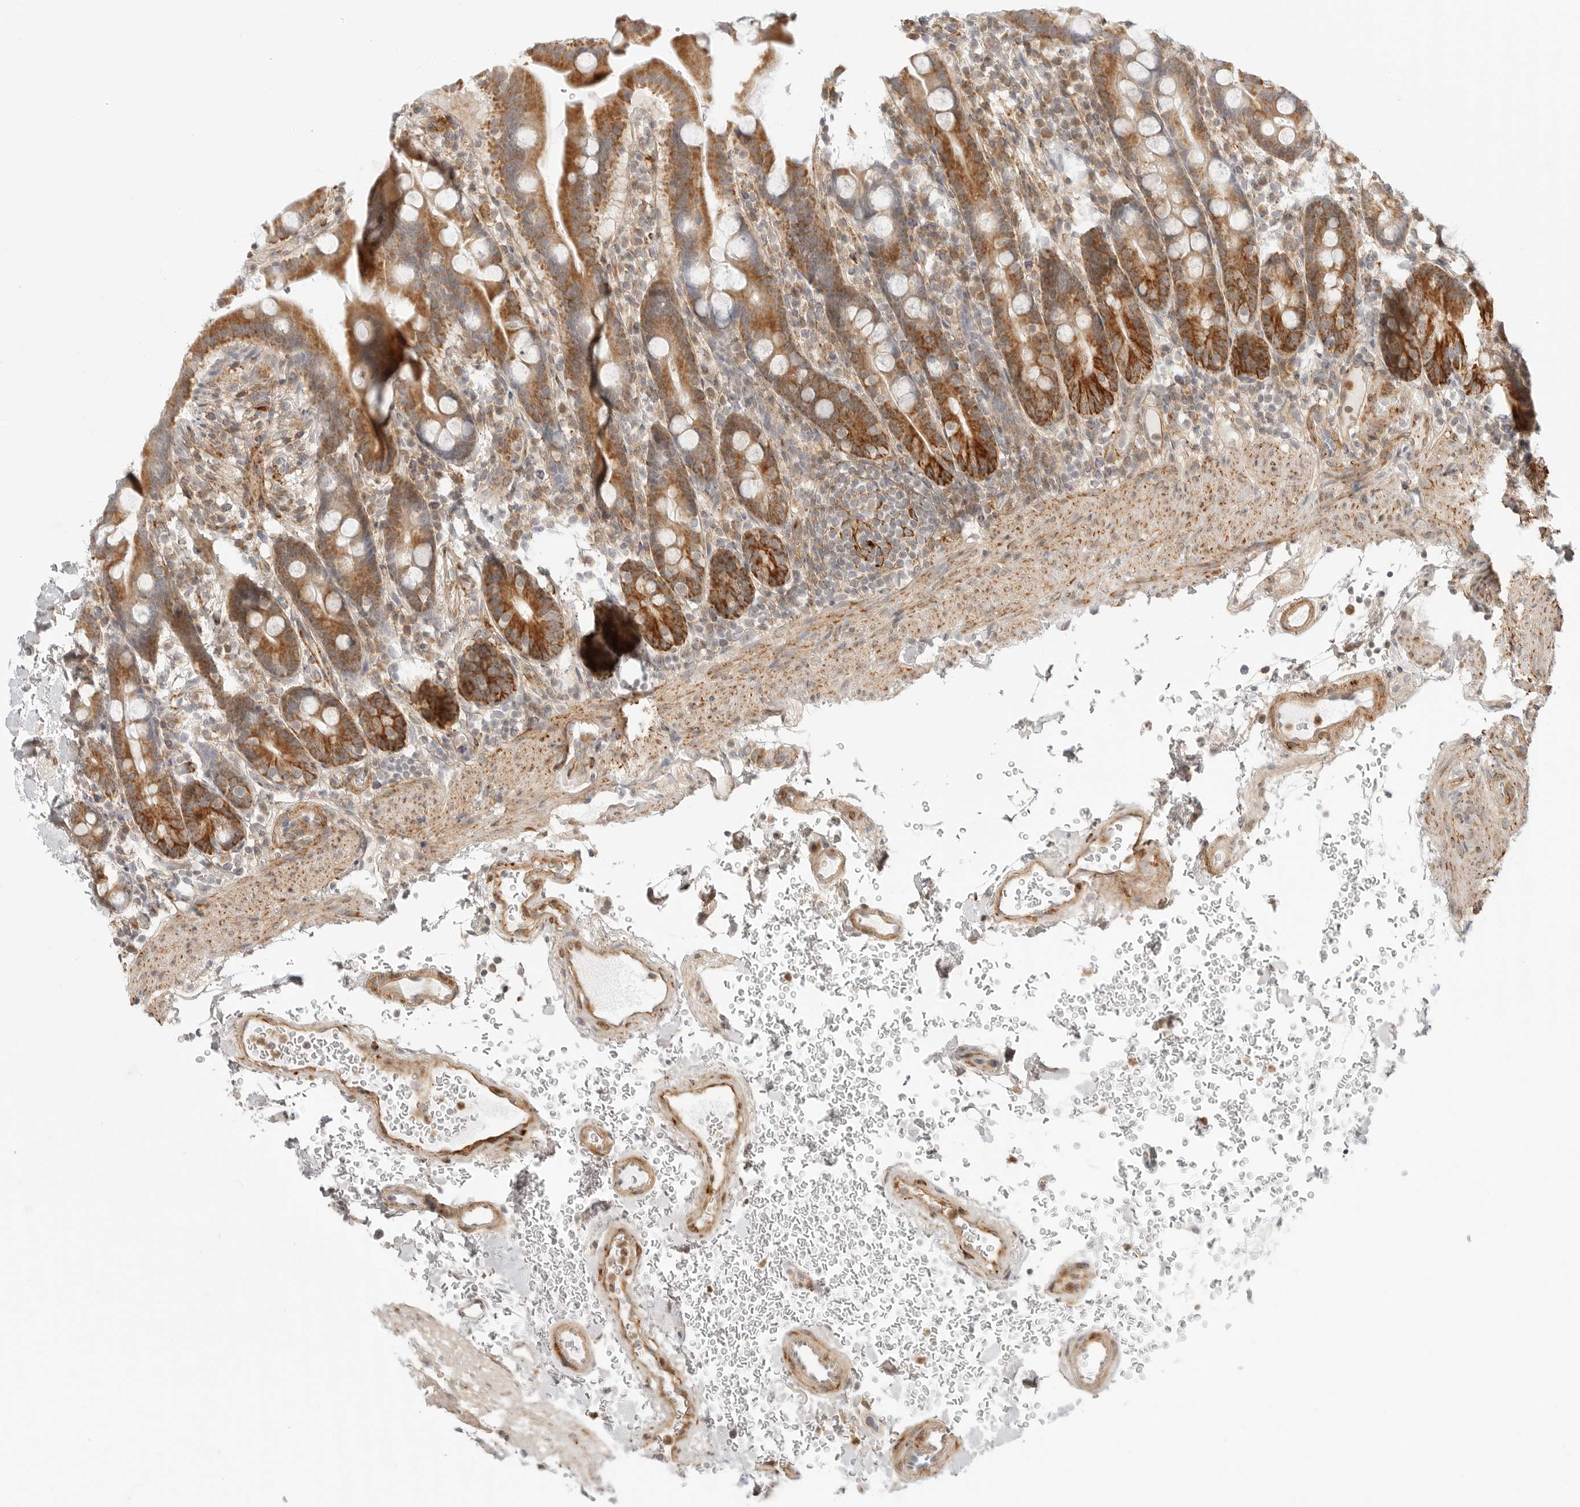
{"staining": {"intensity": "strong", "quantity": ">75%", "location": "cytoplasmic/membranous"}, "tissue": "duodenum", "cell_type": "Glandular cells", "image_type": "normal", "snomed": [{"axis": "morphology", "description": "Normal tissue, NOS"}, {"axis": "topography", "description": "Duodenum"}], "caption": "The histopathology image demonstrates staining of unremarkable duodenum, revealing strong cytoplasmic/membranous protein staining (brown color) within glandular cells. The staining is performed using DAB (3,3'-diaminobenzidine) brown chromogen to label protein expression. The nuclei are counter-stained blue using hematoxylin.", "gene": "C1QTNF1", "patient": {"sex": "male", "age": 54}}